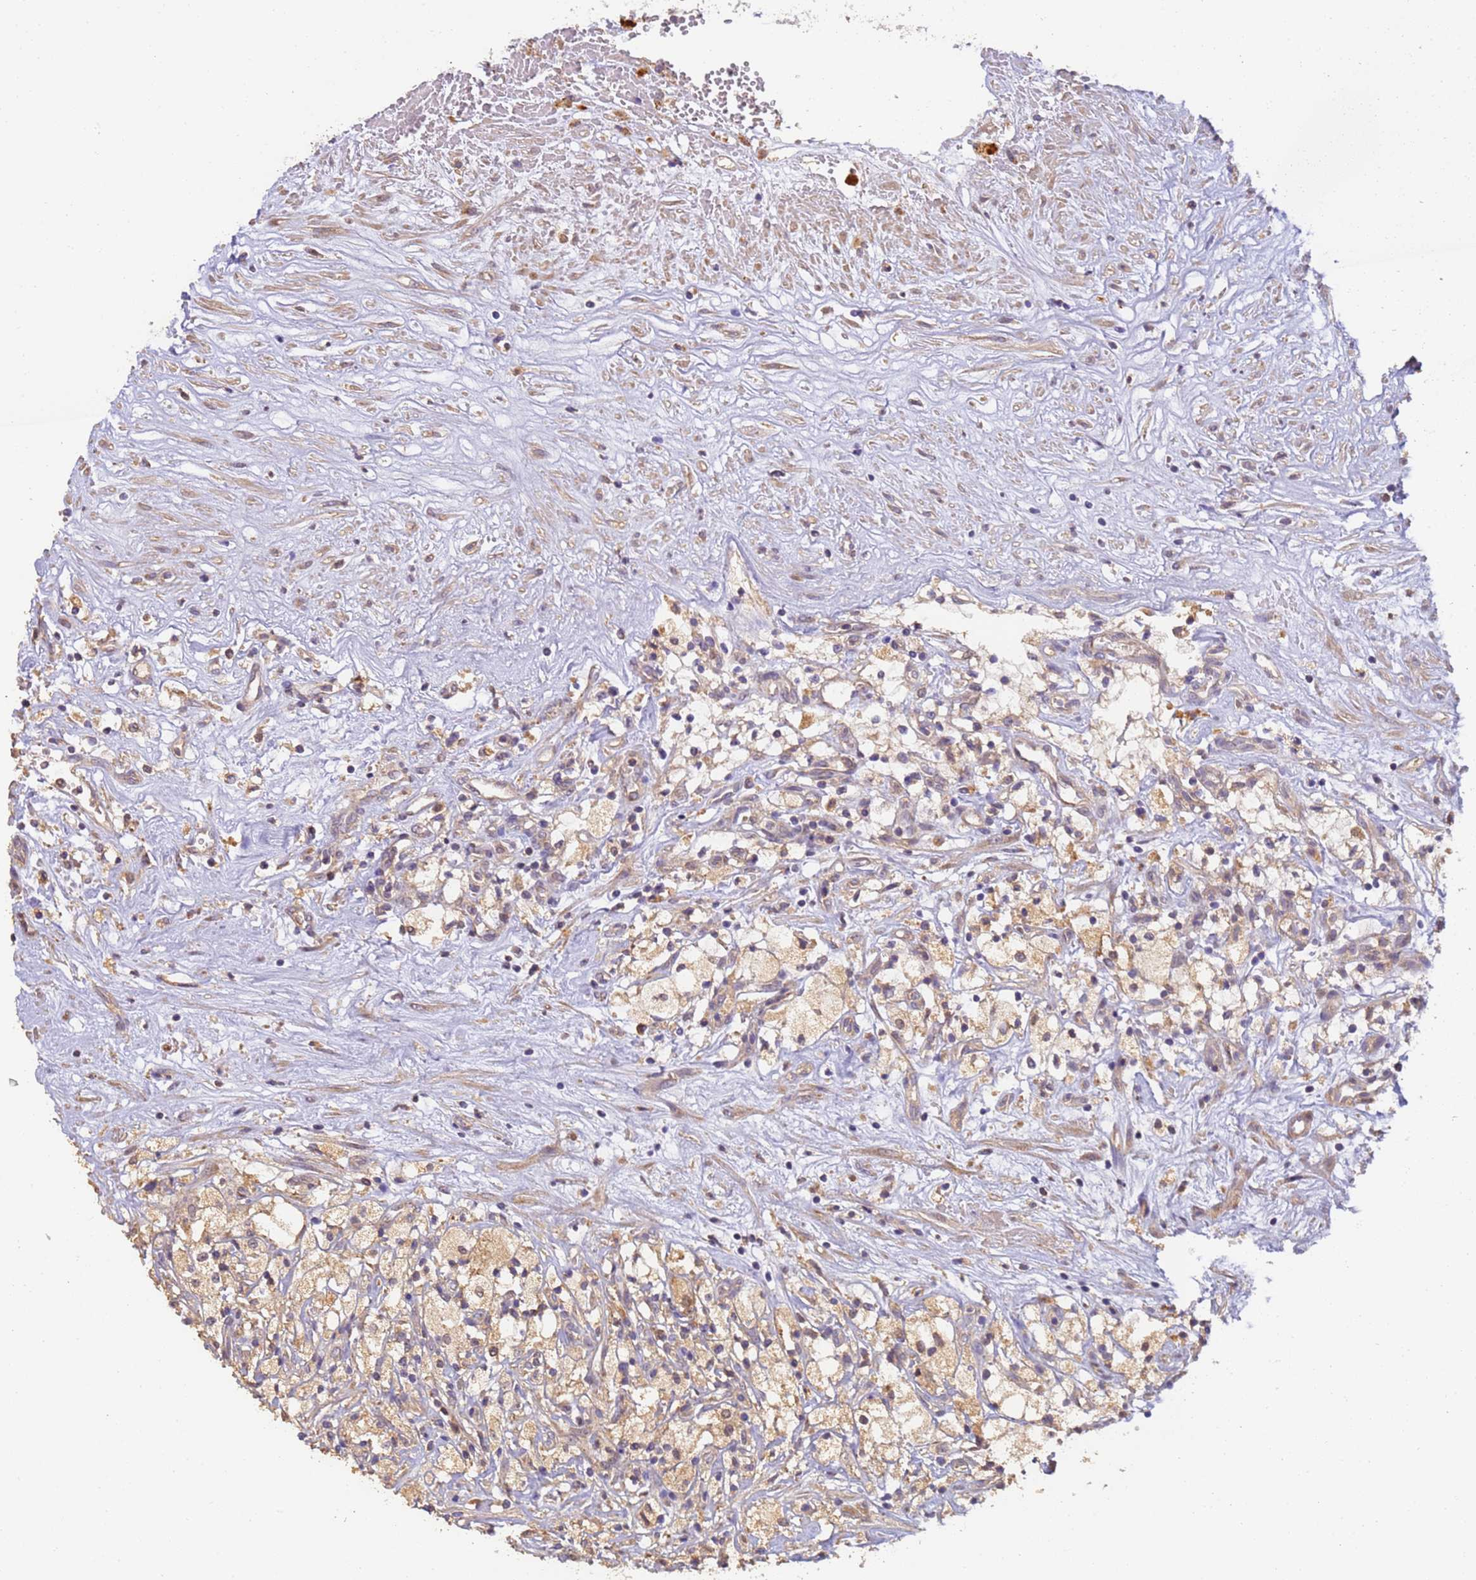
{"staining": {"intensity": "weak", "quantity": ">75%", "location": "cytoplasmic/membranous"}, "tissue": "renal cancer", "cell_type": "Tumor cells", "image_type": "cancer", "snomed": [{"axis": "morphology", "description": "Adenocarcinoma, NOS"}, {"axis": "topography", "description": "Kidney"}], "caption": "Protein positivity by IHC shows weak cytoplasmic/membranous expression in about >75% of tumor cells in renal cancer (adenocarcinoma).", "gene": "TIGAR", "patient": {"sex": "male", "age": 59}}